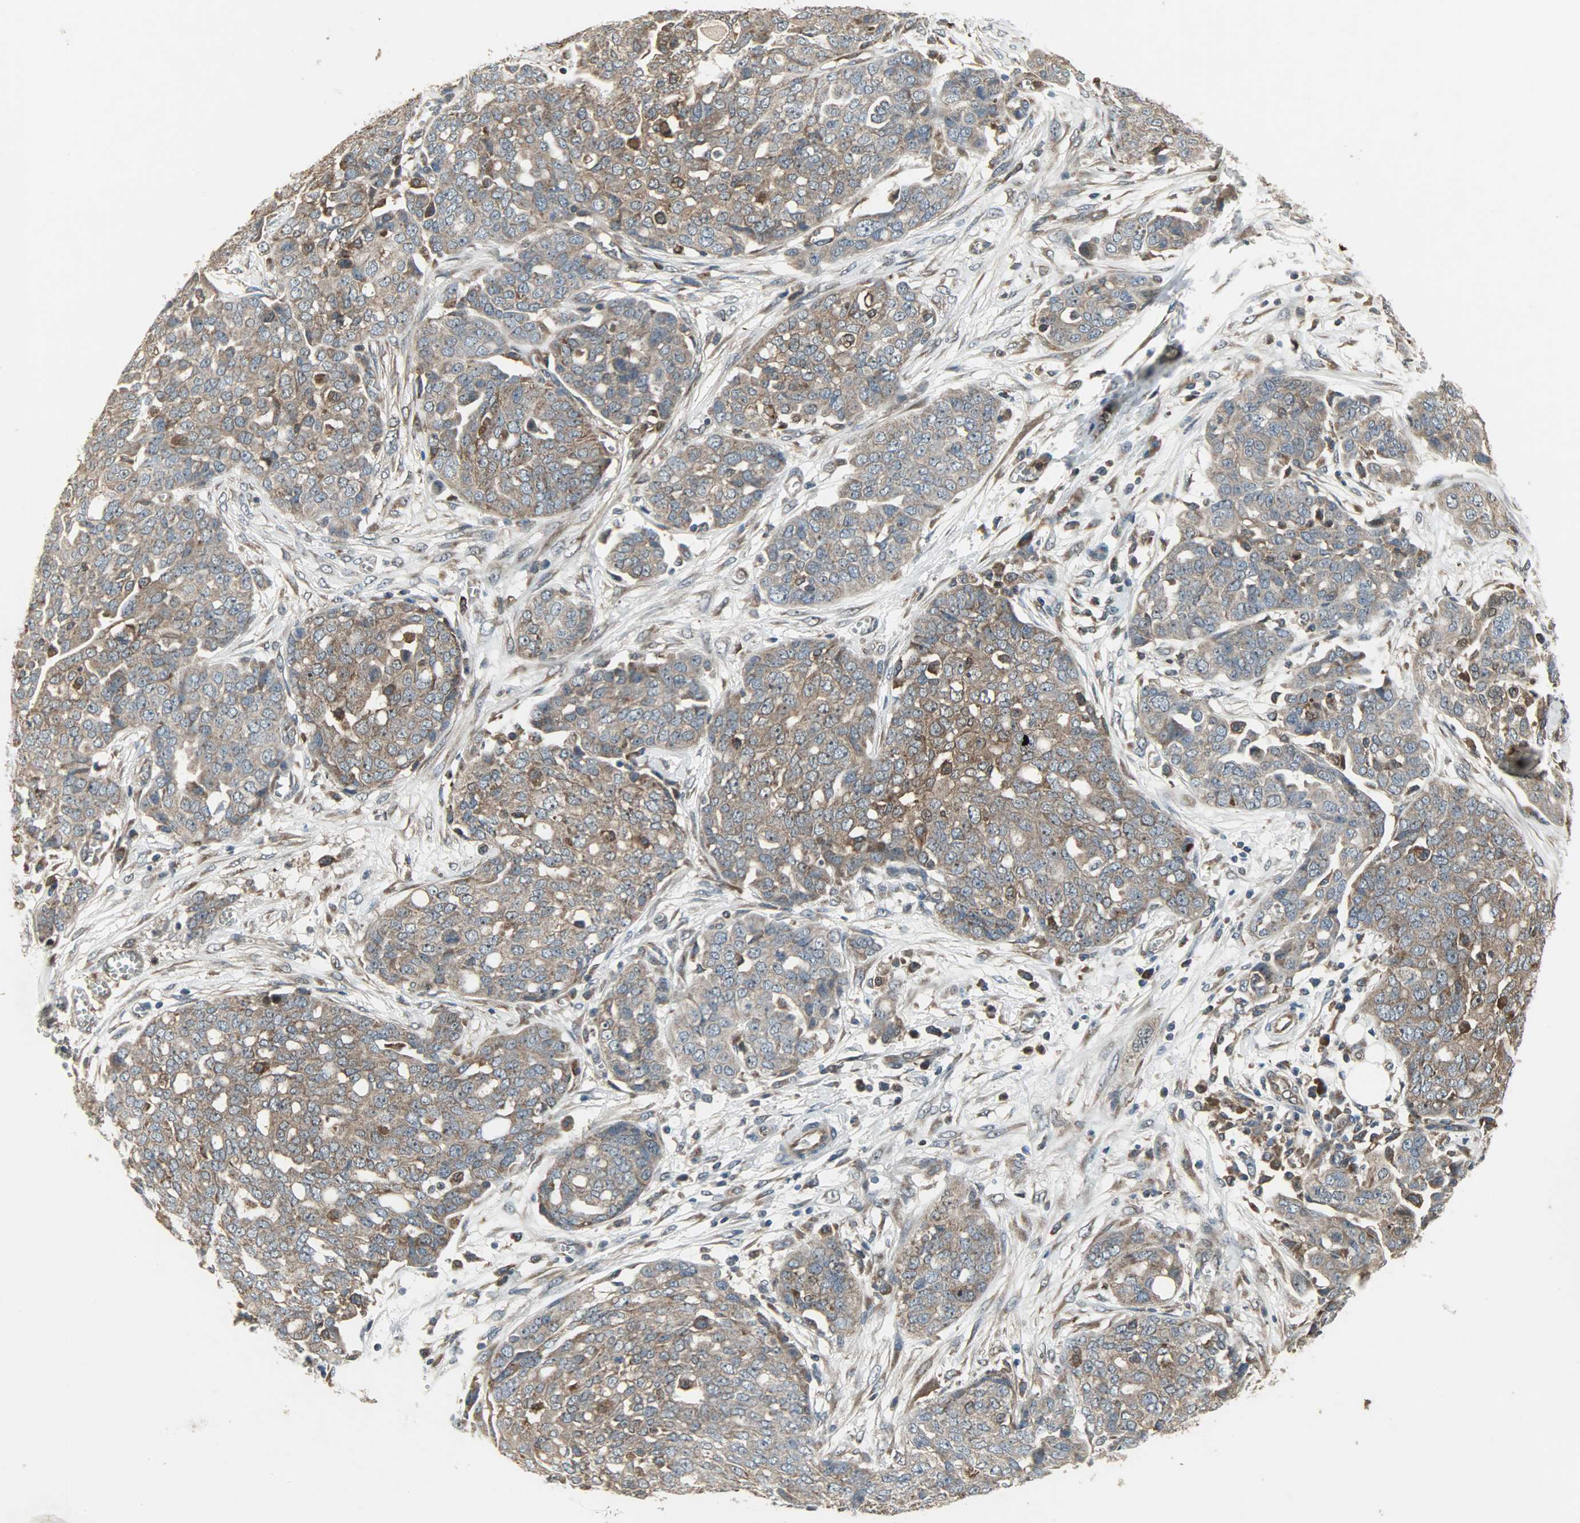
{"staining": {"intensity": "moderate", "quantity": ">75%", "location": "cytoplasmic/membranous"}, "tissue": "ovarian cancer", "cell_type": "Tumor cells", "image_type": "cancer", "snomed": [{"axis": "morphology", "description": "Cystadenocarcinoma, serous, NOS"}, {"axis": "topography", "description": "Soft tissue"}, {"axis": "topography", "description": "Ovary"}], "caption": "High-magnification brightfield microscopy of serous cystadenocarcinoma (ovarian) stained with DAB (3,3'-diaminobenzidine) (brown) and counterstained with hematoxylin (blue). tumor cells exhibit moderate cytoplasmic/membranous staining is appreciated in about>75% of cells.", "gene": "AMT", "patient": {"sex": "female", "age": 57}}